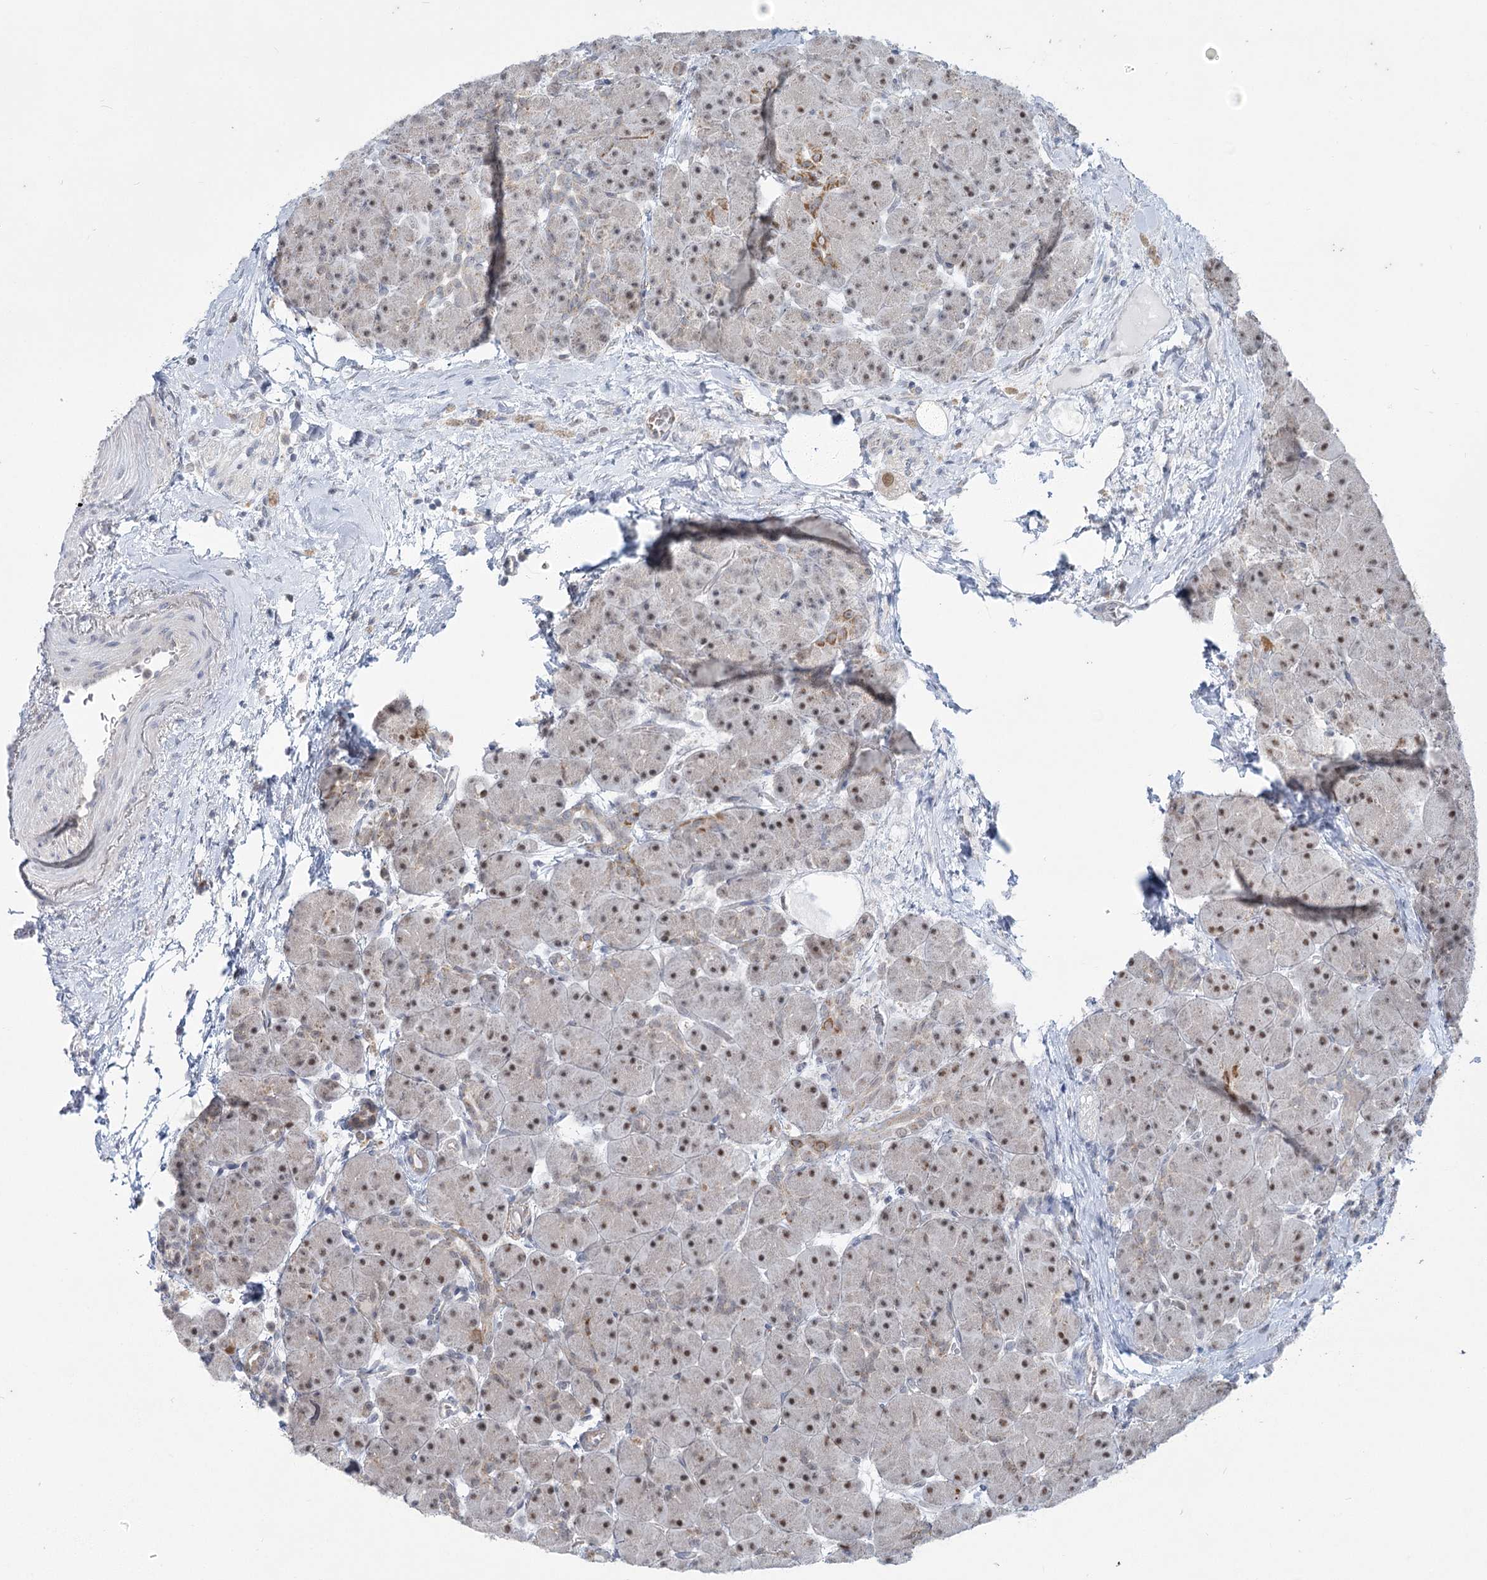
{"staining": {"intensity": "moderate", "quantity": "25%-75%", "location": "cytoplasmic/membranous,nuclear"}, "tissue": "pancreas", "cell_type": "Exocrine glandular cells", "image_type": "normal", "snomed": [{"axis": "morphology", "description": "Normal tissue, NOS"}, {"axis": "topography", "description": "Pancreas"}], "caption": "High-magnification brightfield microscopy of normal pancreas stained with DAB (brown) and counterstained with hematoxylin (blue). exocrine glandular cells exhibit moderate cytoplasmic/membranous,nuclear positivity is present in approximately25%-75% of cells. Immunohistochemistry (ihc) stains the protein in brown and the nuclei are stained blue.", "gene": "MTG1", "patient": {"sex": "male", "age": 66}}